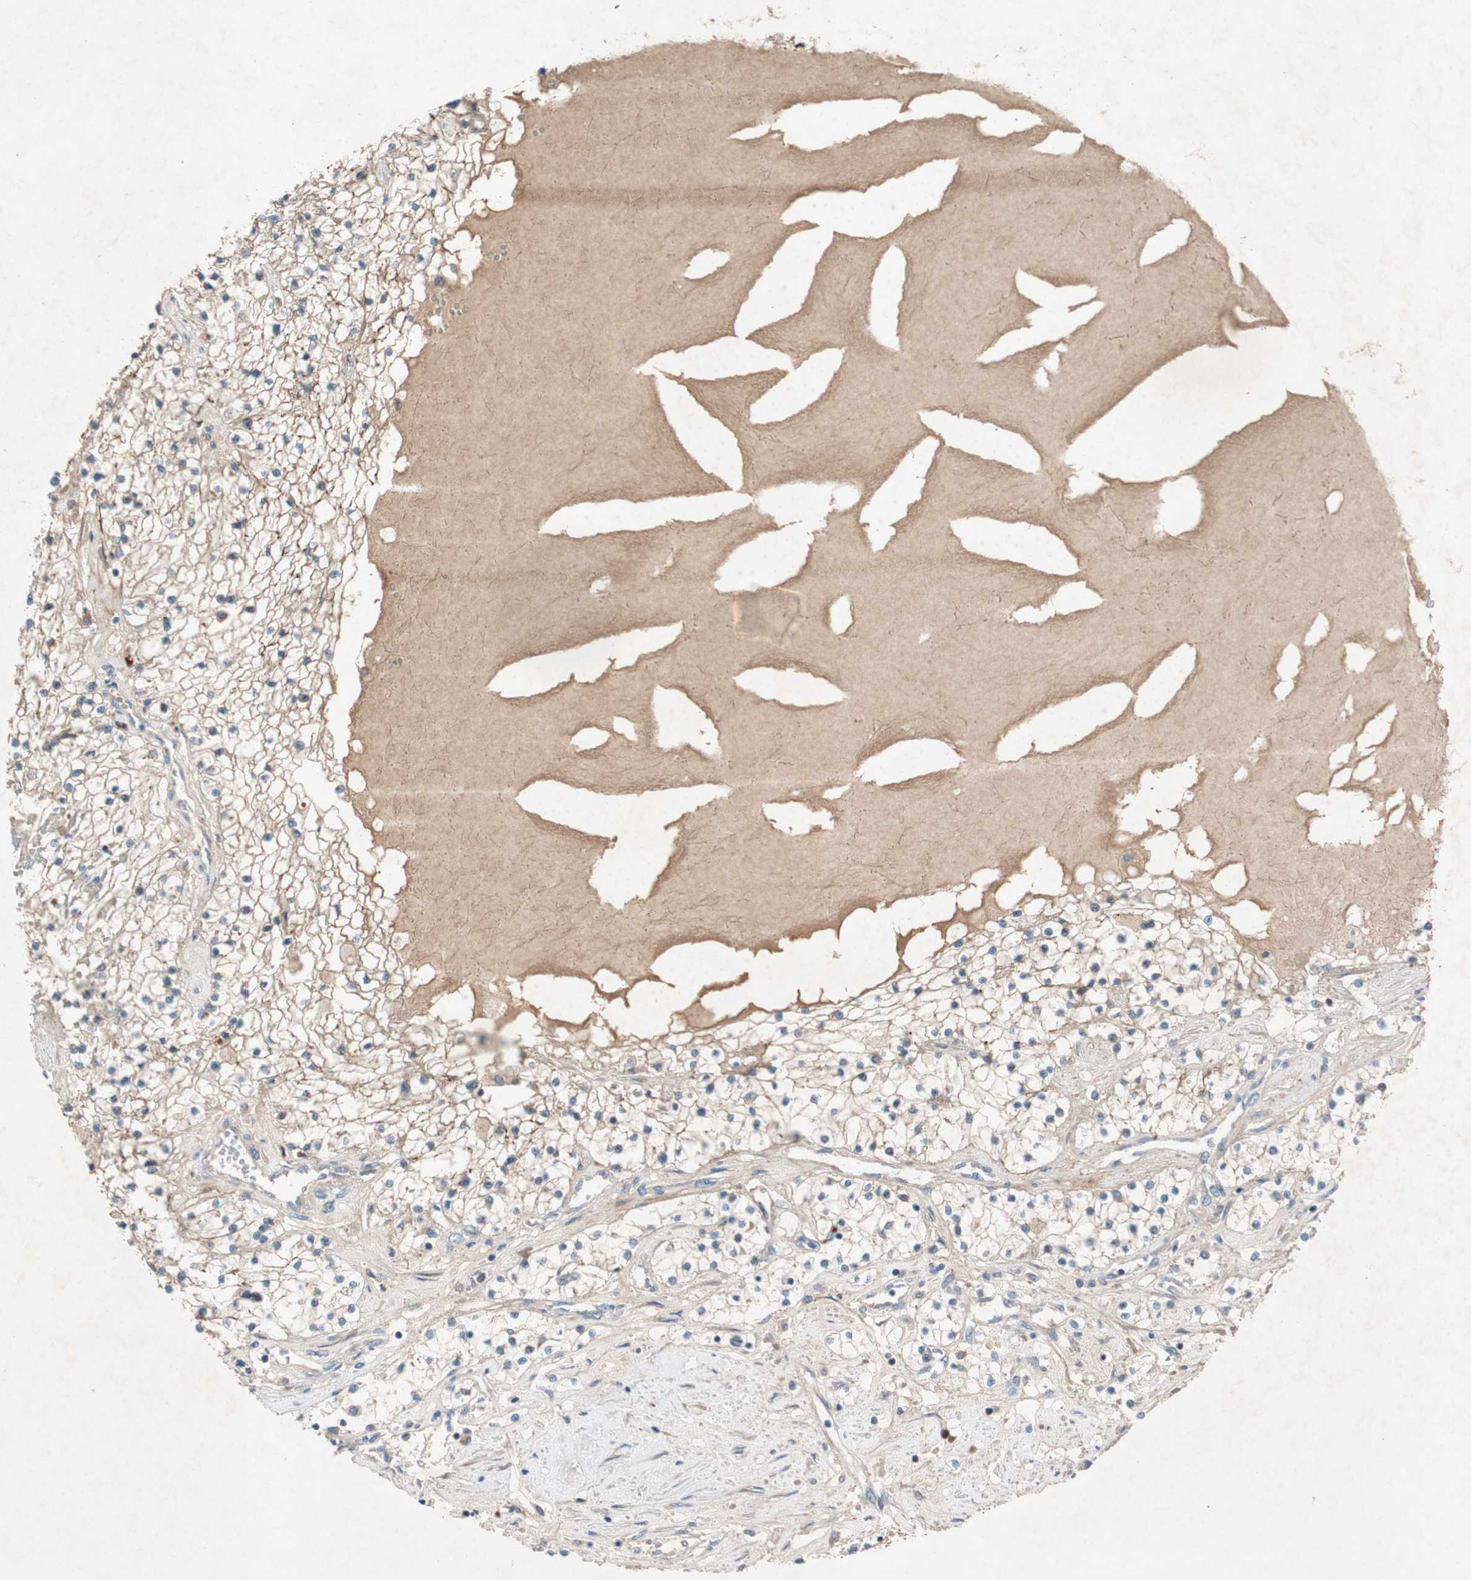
{"staining": {"intensity": "moderate", "quantity": "25%-75%", "location": "cytoplasmic/membranous"}, "tissue": "renal cancer", "cell_type": "Tumor cells", "image_type": "cancer", "snomed": [{"axis": "morphology", "description": "Adenocarcinoma, NOS"}, {"axis": "topography", "description": "Kidney"}], "caption": "Human renal cancer stained with a protein marker displays moderate staining in tumor cells.", "gene": "APOO", "patient": {"sex": "male", "age": 68}}